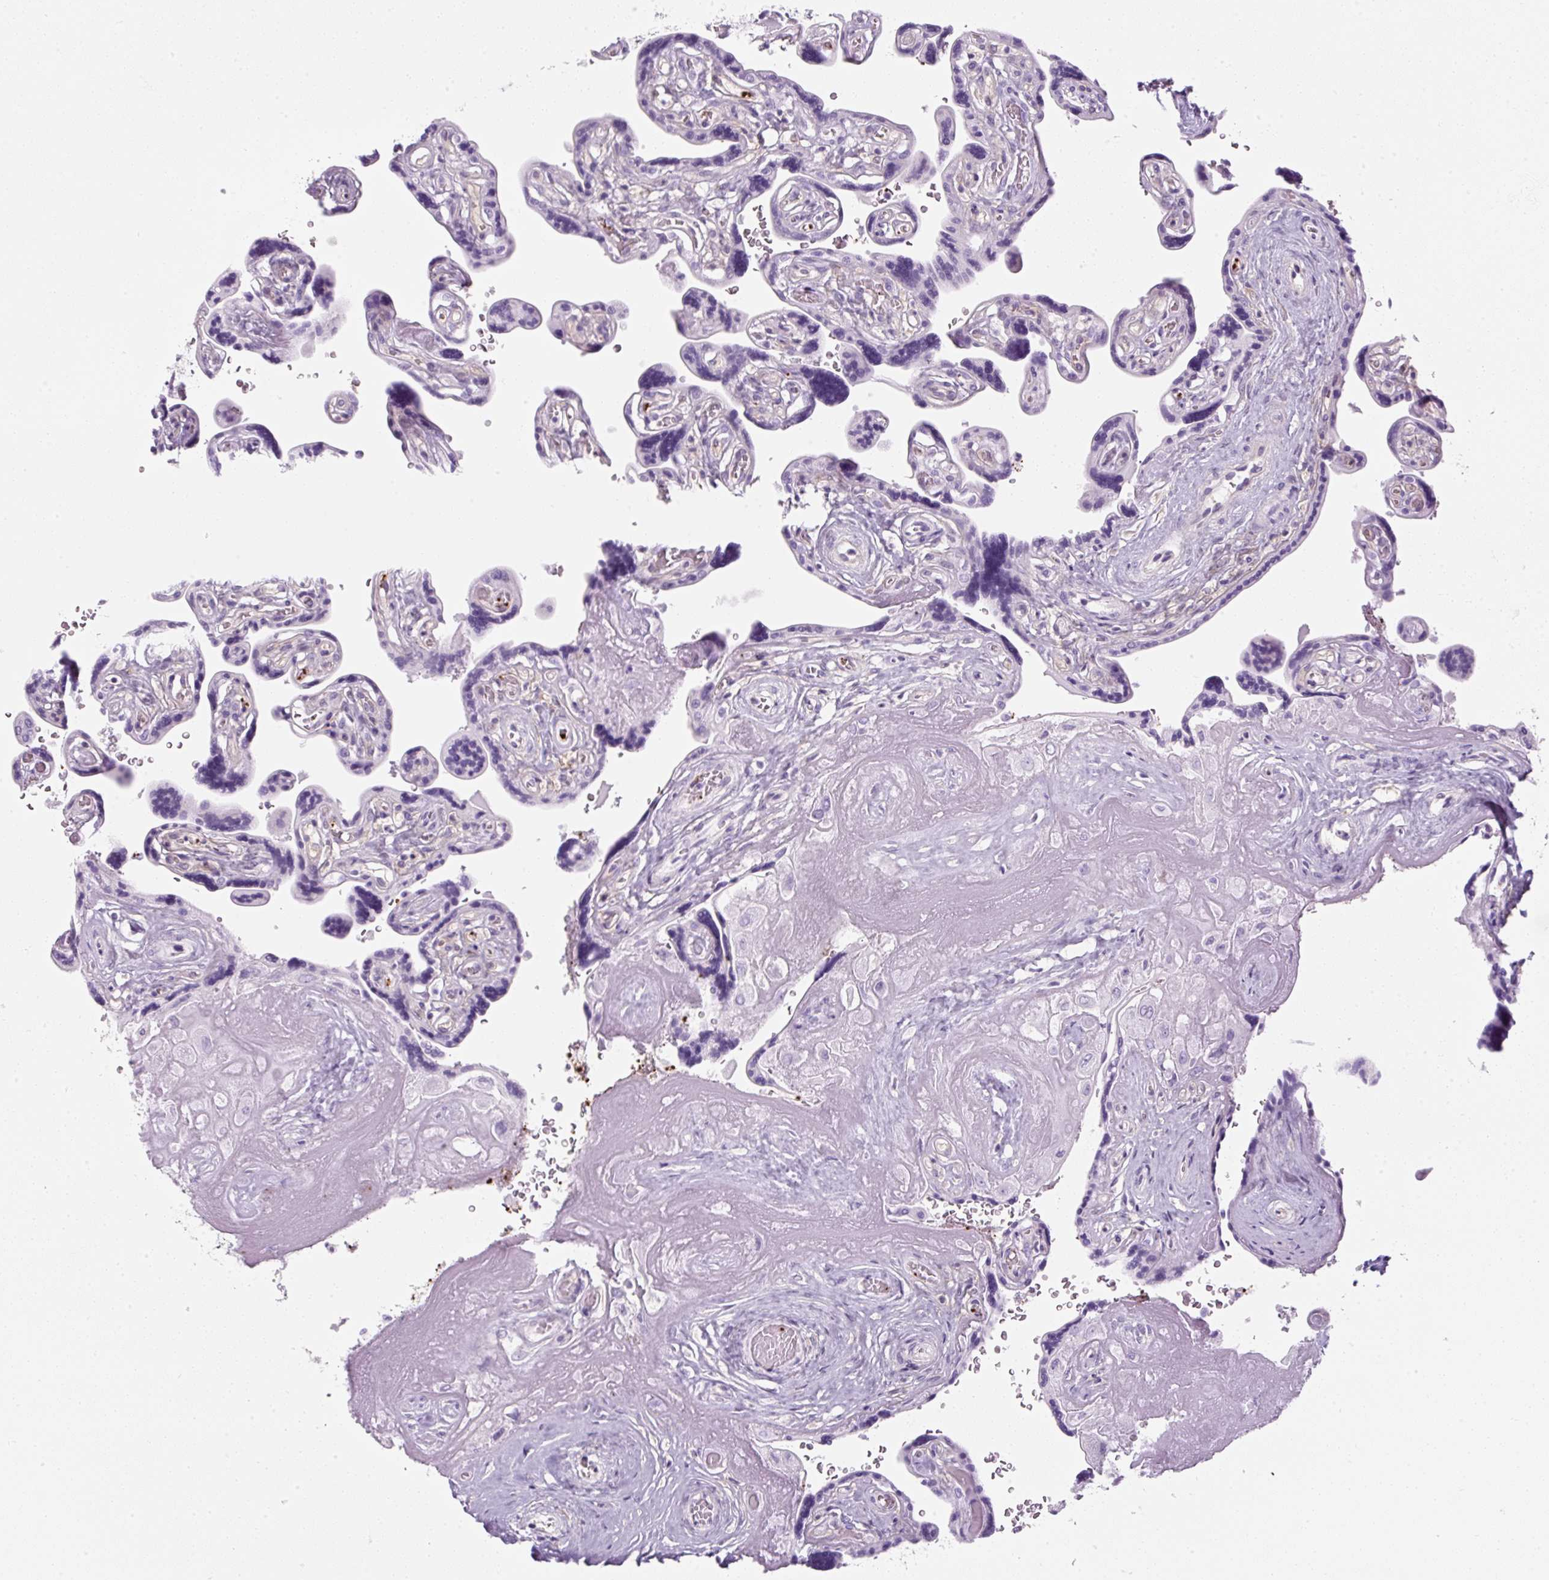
{"staining": {"intensity": "negative", "quantity": "none", "location": "none"}, "tissue": "placenta", "cell_type": "Decidual cells", "image_type": "normal", "snomed": [{"axis": "morphology", "description": "Normal tissue, NOS"}, {"axis": "topography", "description": "Placenta"}], "caption": "This is an immunohistochemistry histopathology image of unremarkable placenta. There is no positivity in decidual cells.", "gene": "ENSG00000288796", "patient": {"sex": "female", "age": 32}}